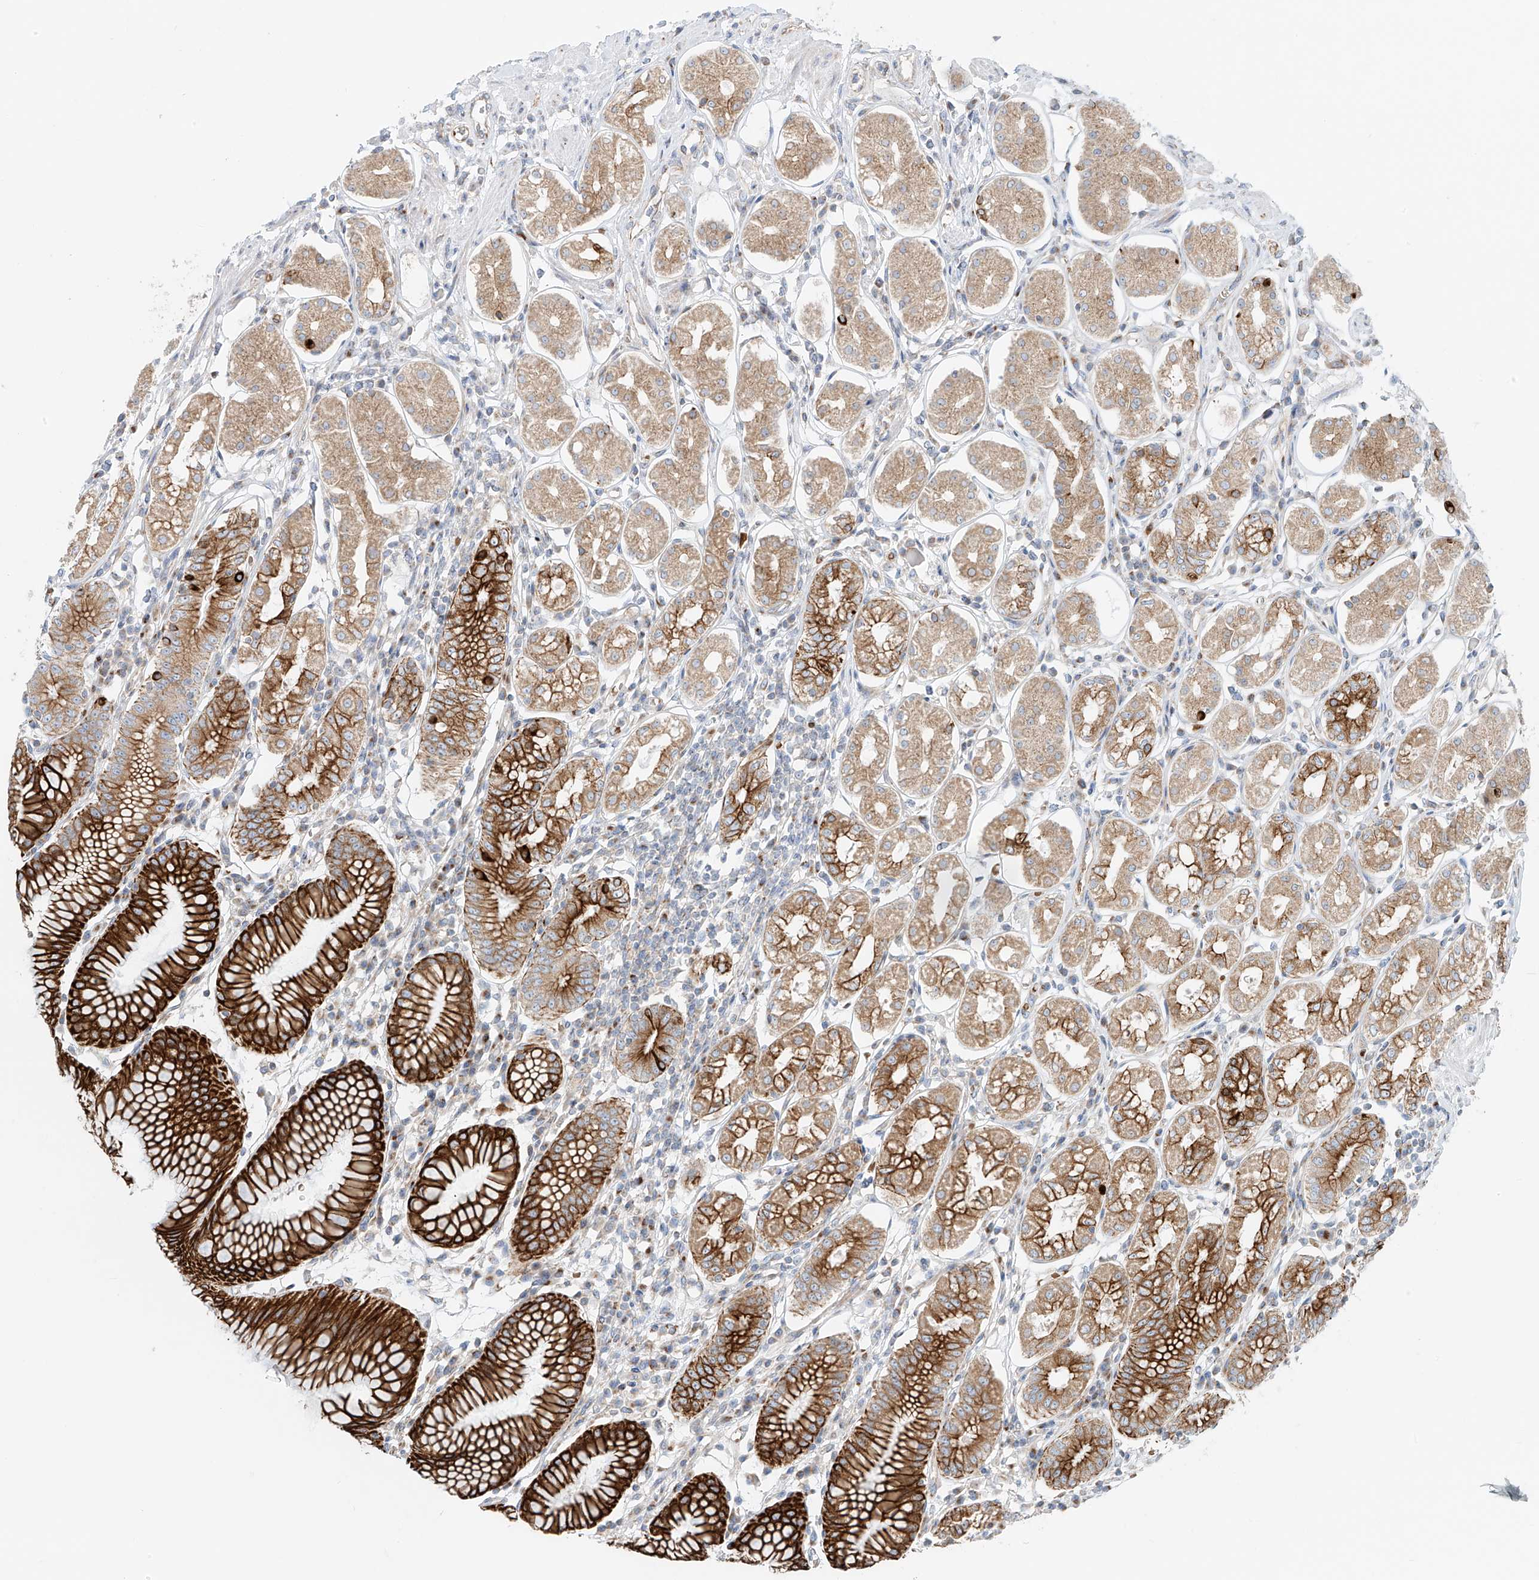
{"staining": {"intensity": "strong", "quantity": "25%-75%", "location": "cytoplasmic/membranous"}, "tissue": "stomach", "cell_type": "Glandular cells", "image_type": "normal", "snomed": [{"axis": "morphology", "description": "Normal tissue, NOS"}, {"axis": "topography", "description": "Stomach"}, {"axis": "topography", "description": "Stomach, lower"}], "caption": "An image showing strong cytoplasmic/membranous positivity in about 25%-75% of glandular cells in normal stomach, as visualized by brown immunohistochemical staining.", "gene": "EIPR1", "patient": {"sex": "female", "age": 56}}